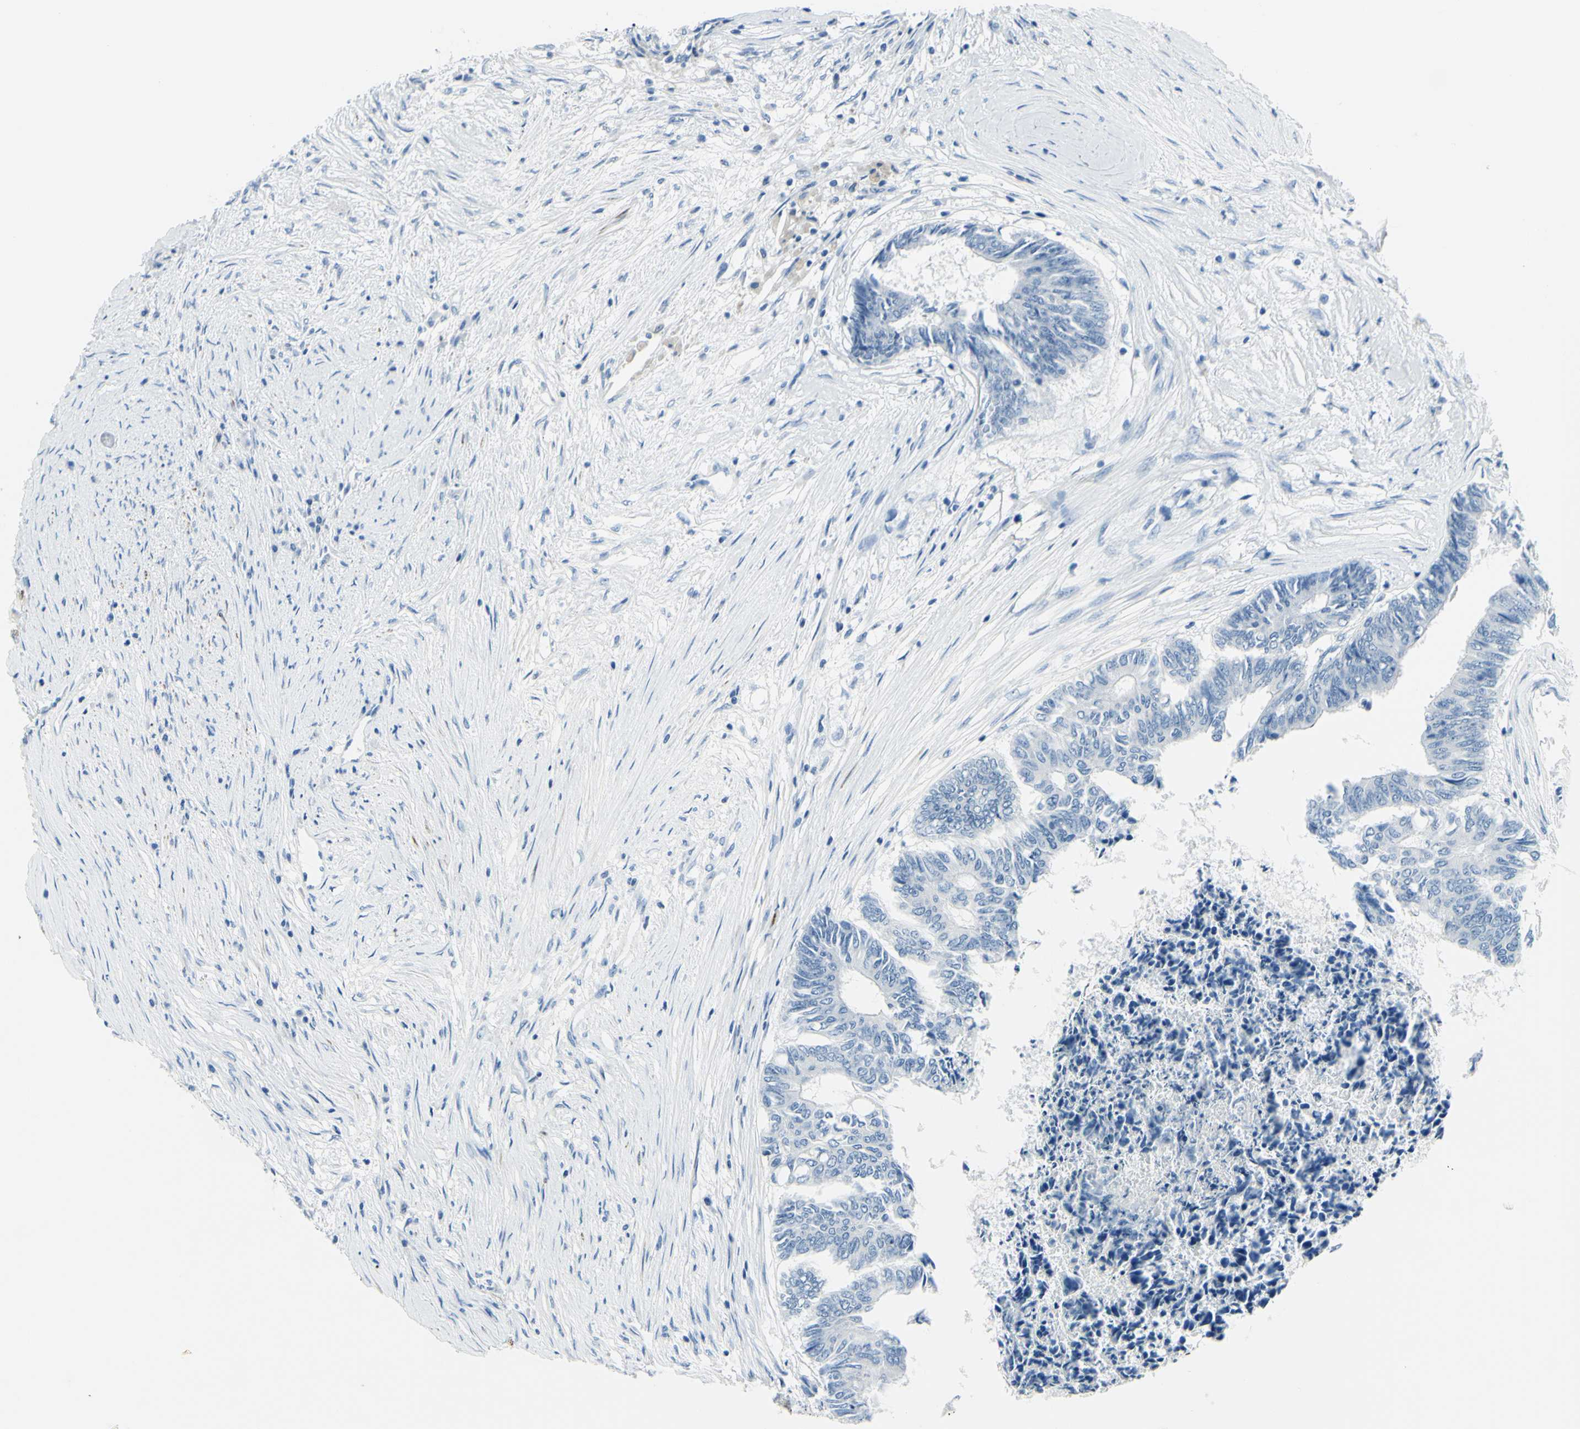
{"staining": {"intensity": "negative", "quantity": "none", "location": "none"}, "tissue": "colorectal cancer", "cell_type": "Tumor cells", "image_type": "cancer", "snomed": [{"axis": "morphology", "description": "Adenocarcinoma, NOS"}, {"axis": "topography", "description": "Rectum"}], "caption": "This micrograph is of colorectal cancer stained with IHC to label a protein in brown with the nuclei are counter-stained blue. There is no expression in tumor cells.", "gene": "CDH15", "patient": {"sex": "male", "age": 63}}